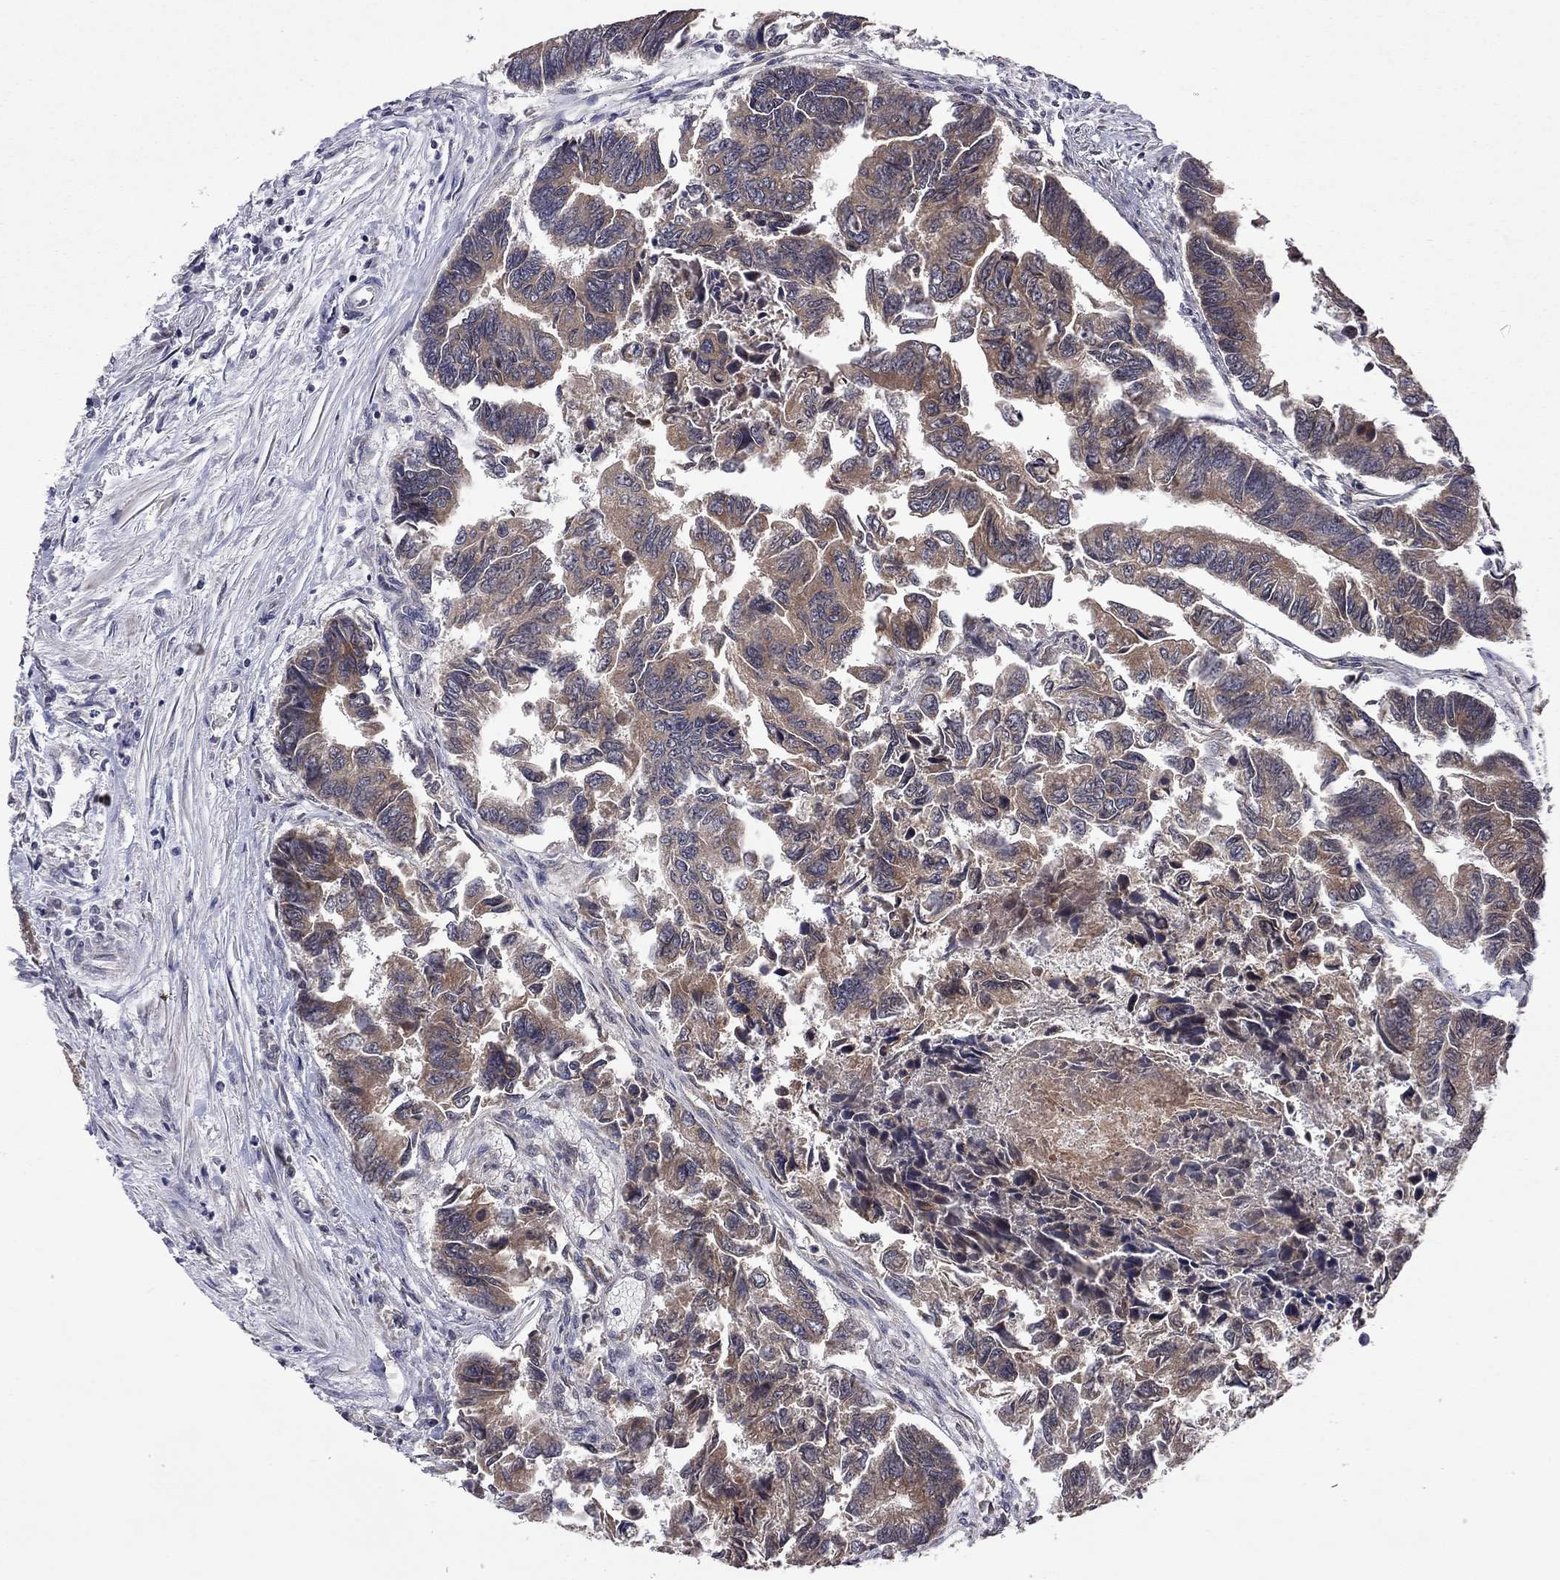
{"staining": {"intensity": "moderate", "quantity": ">75%", "location": "cytoplasmic/membranous"}, "tissue": "colorectal cancer", "cell_type": "Tumor cells", "image_type": "cancer", "snomed": [{"axis": "morphology", "description": "Adenocarcinoma, NOS"}, {"axis": "topography", "description": "Colon"}], "caption": "Immunohistochemistry (IHC) image of adenocarcinoma (colorectal) stained for a protein (brown), which displays medium levels of moderate cytoplasmic/membranous staining in approximately >75% of tumor cells.", "gene": "NDUFB1", "patient": {"sex": "female", "age": 65}}